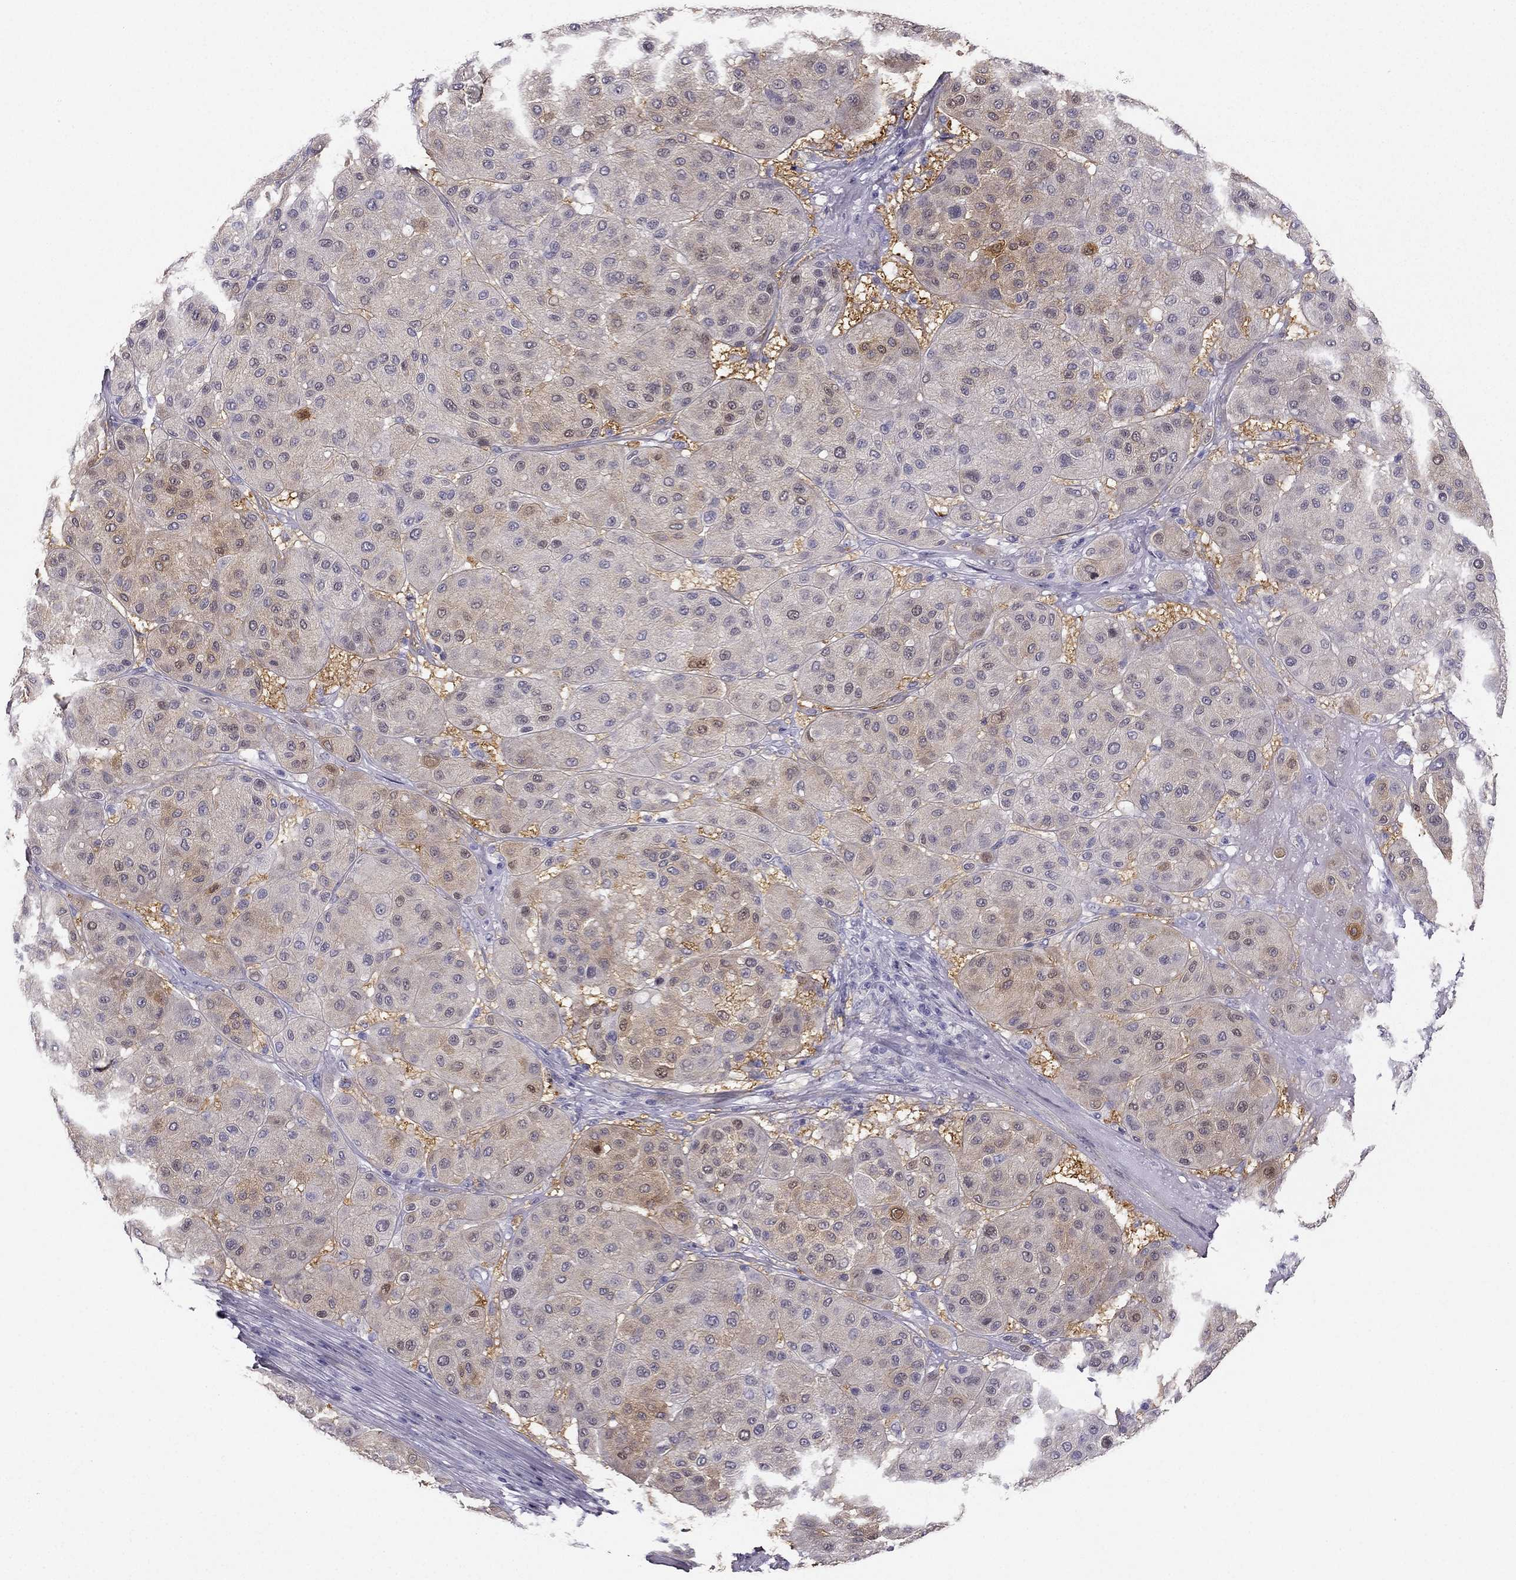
{"staining": {"intensity": "moderate", "quantity": "<25%", "location": "cytoplasmic/membranous"}, "tissue": "melanoma", "cell_type": "Tumor cells", "image_type": "cancer", "snomed": [{"axis": "morphology", "description": "Malignant melanoma, Metastatic site"}, {"axis": "topography", "description": "Smooth muscle"}], "caption": "Tumor cells demonstrate low levels of moderate cytoplasmic/membranous expression in about <25% of cells in human melanoma.", "gene": "NQO1", "patient": {"sex": "male", "age": 41}}